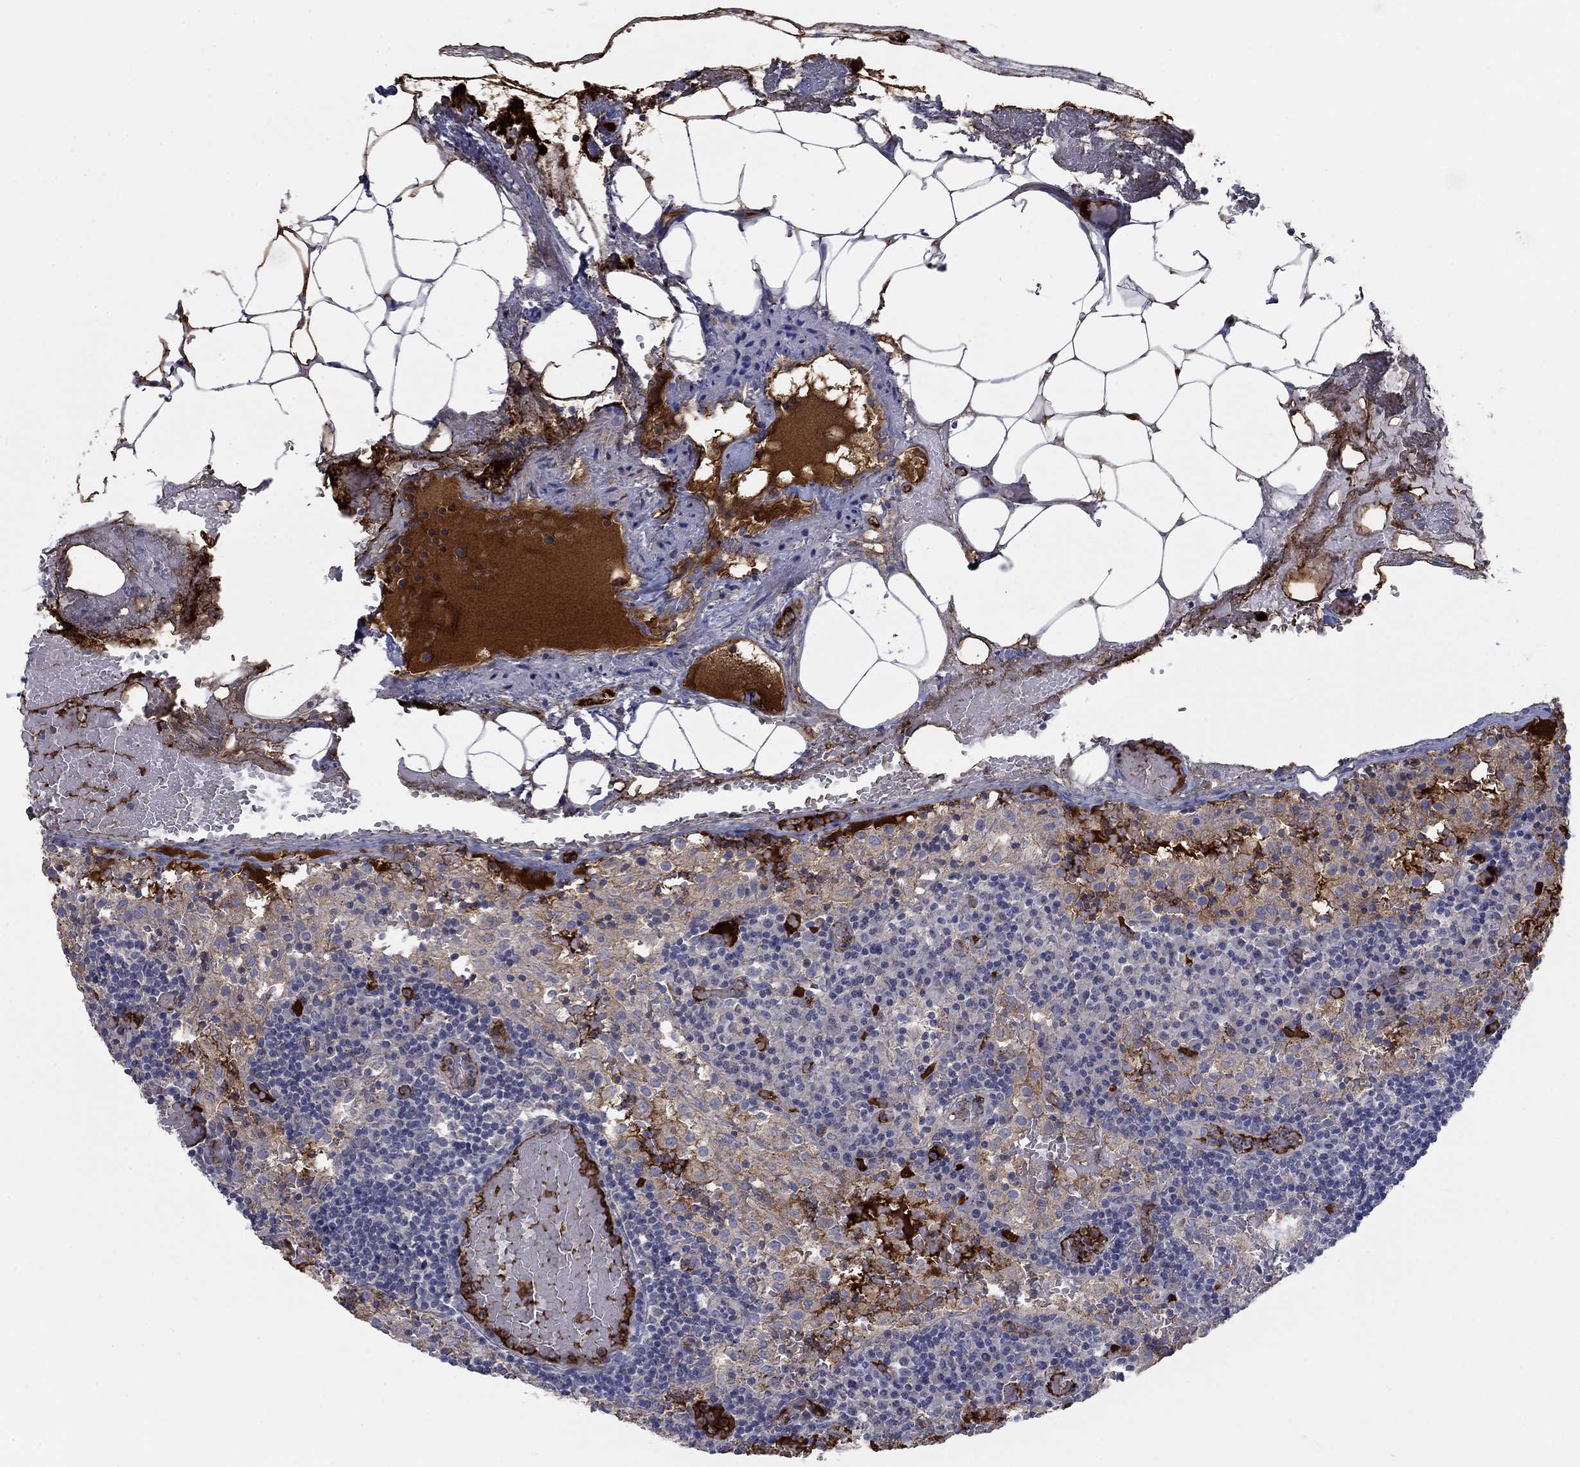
{"staining": {"intensity": "negative", "quantity": "none", "location": "none"}, "tissue": "lymph node", "cell_type": "Germinal center cells", "image_type": "normal", "snomed": [{"axis": "morphology", "description": "Normal tissue, NOS"}, {"axis": "topography", "description": "Lymph node"}], "caption": "IHC of normal lymph node reveals no staining in germinal center cells.", "gene": "APOC3", "patient": {"sex": "male", "age": 62}}